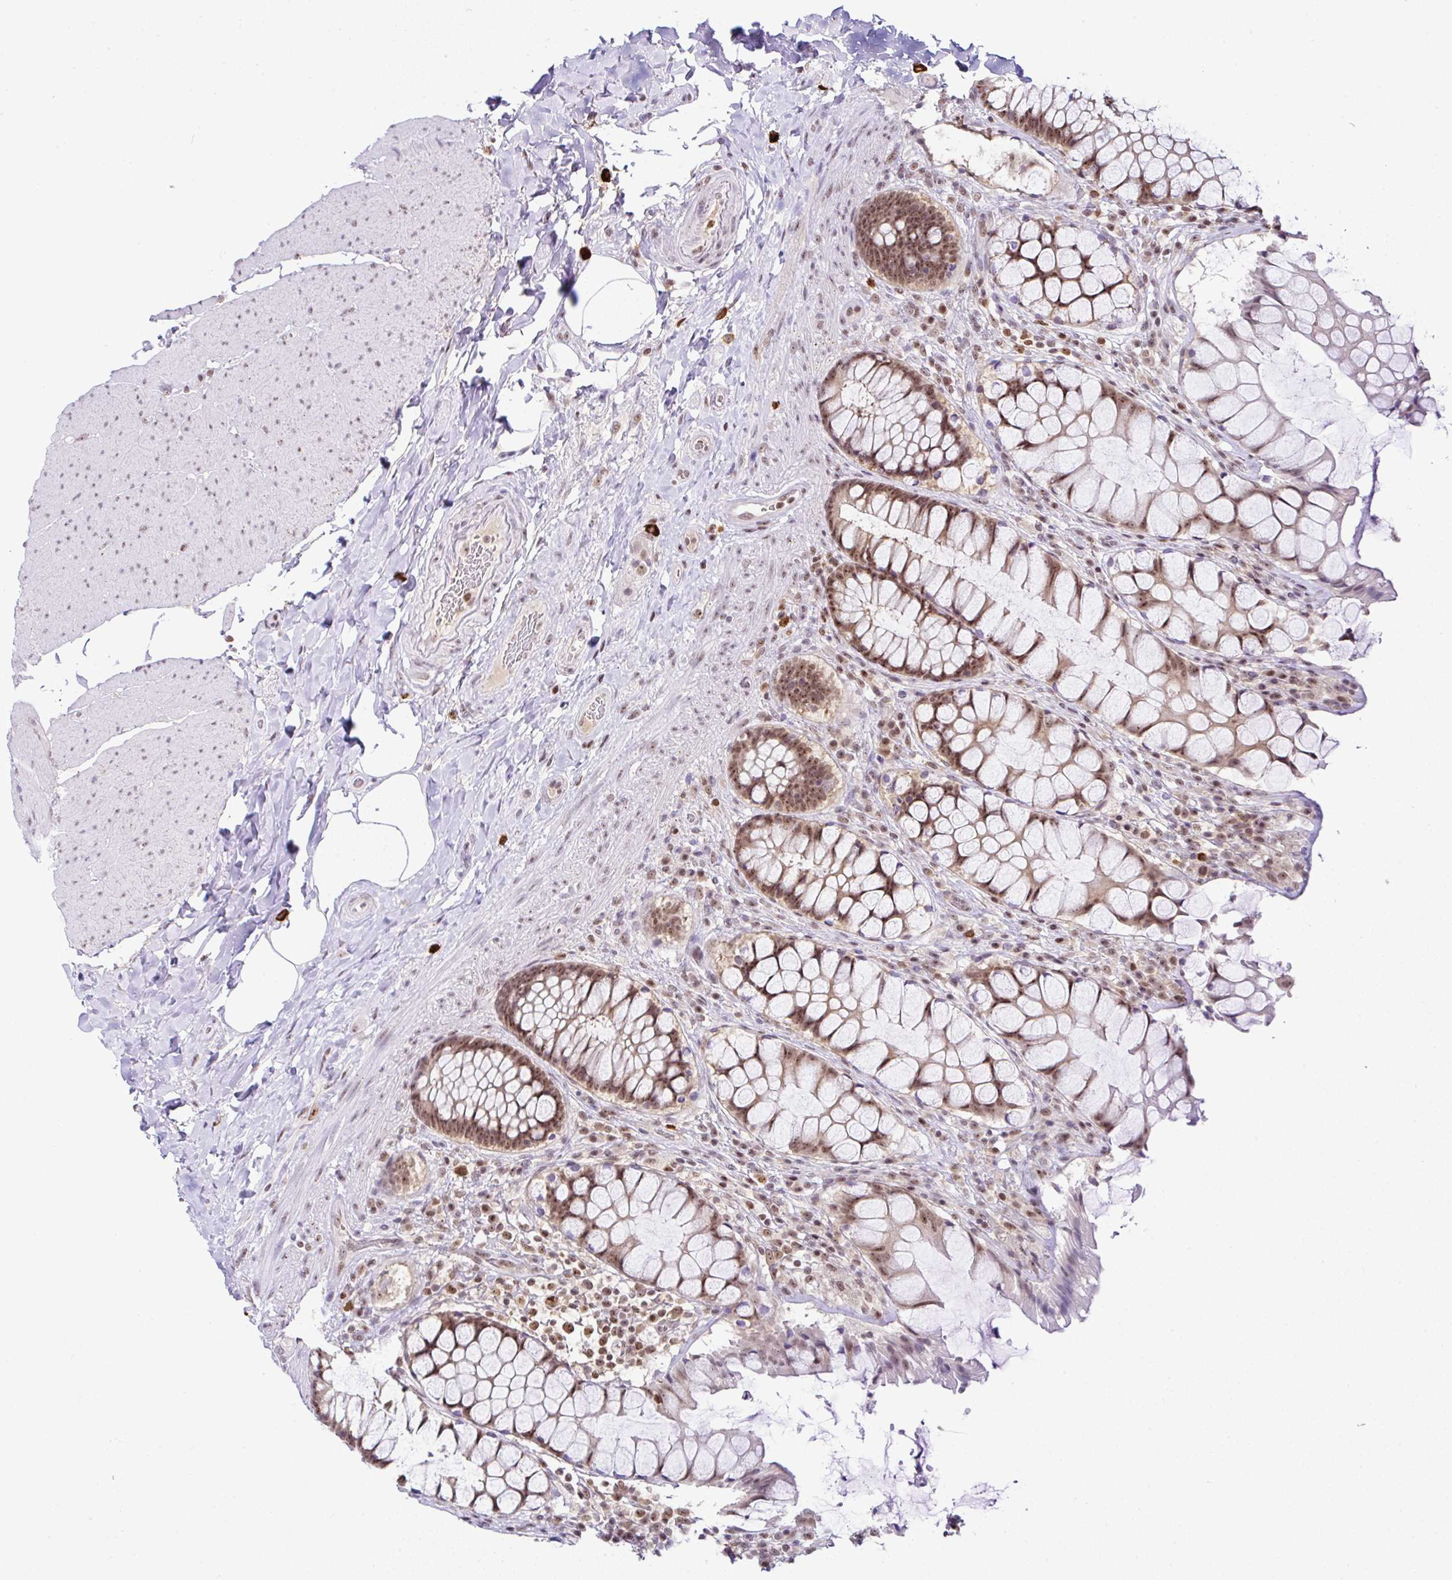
{"staining": {"intensity": "strong", "quantity": ">75%", "location": "nuclear"}, "tissue": "rectum", "cell_type": "Glandular cells", "image_type": "normal", "snomed": [{"axis": "morphology", "description": "Normal tissue, NOS"}, {"axis": "topography", "description": "Rectum"}], "caption": "IHC (DAB (3,3'-diaminobenzidine)) staining of unremarkable rectum displays strong nuclear protein expression in about >75% of glandular cells.", "gene": "PTPN2", "patient": {"sex": "female", "age": 58}}